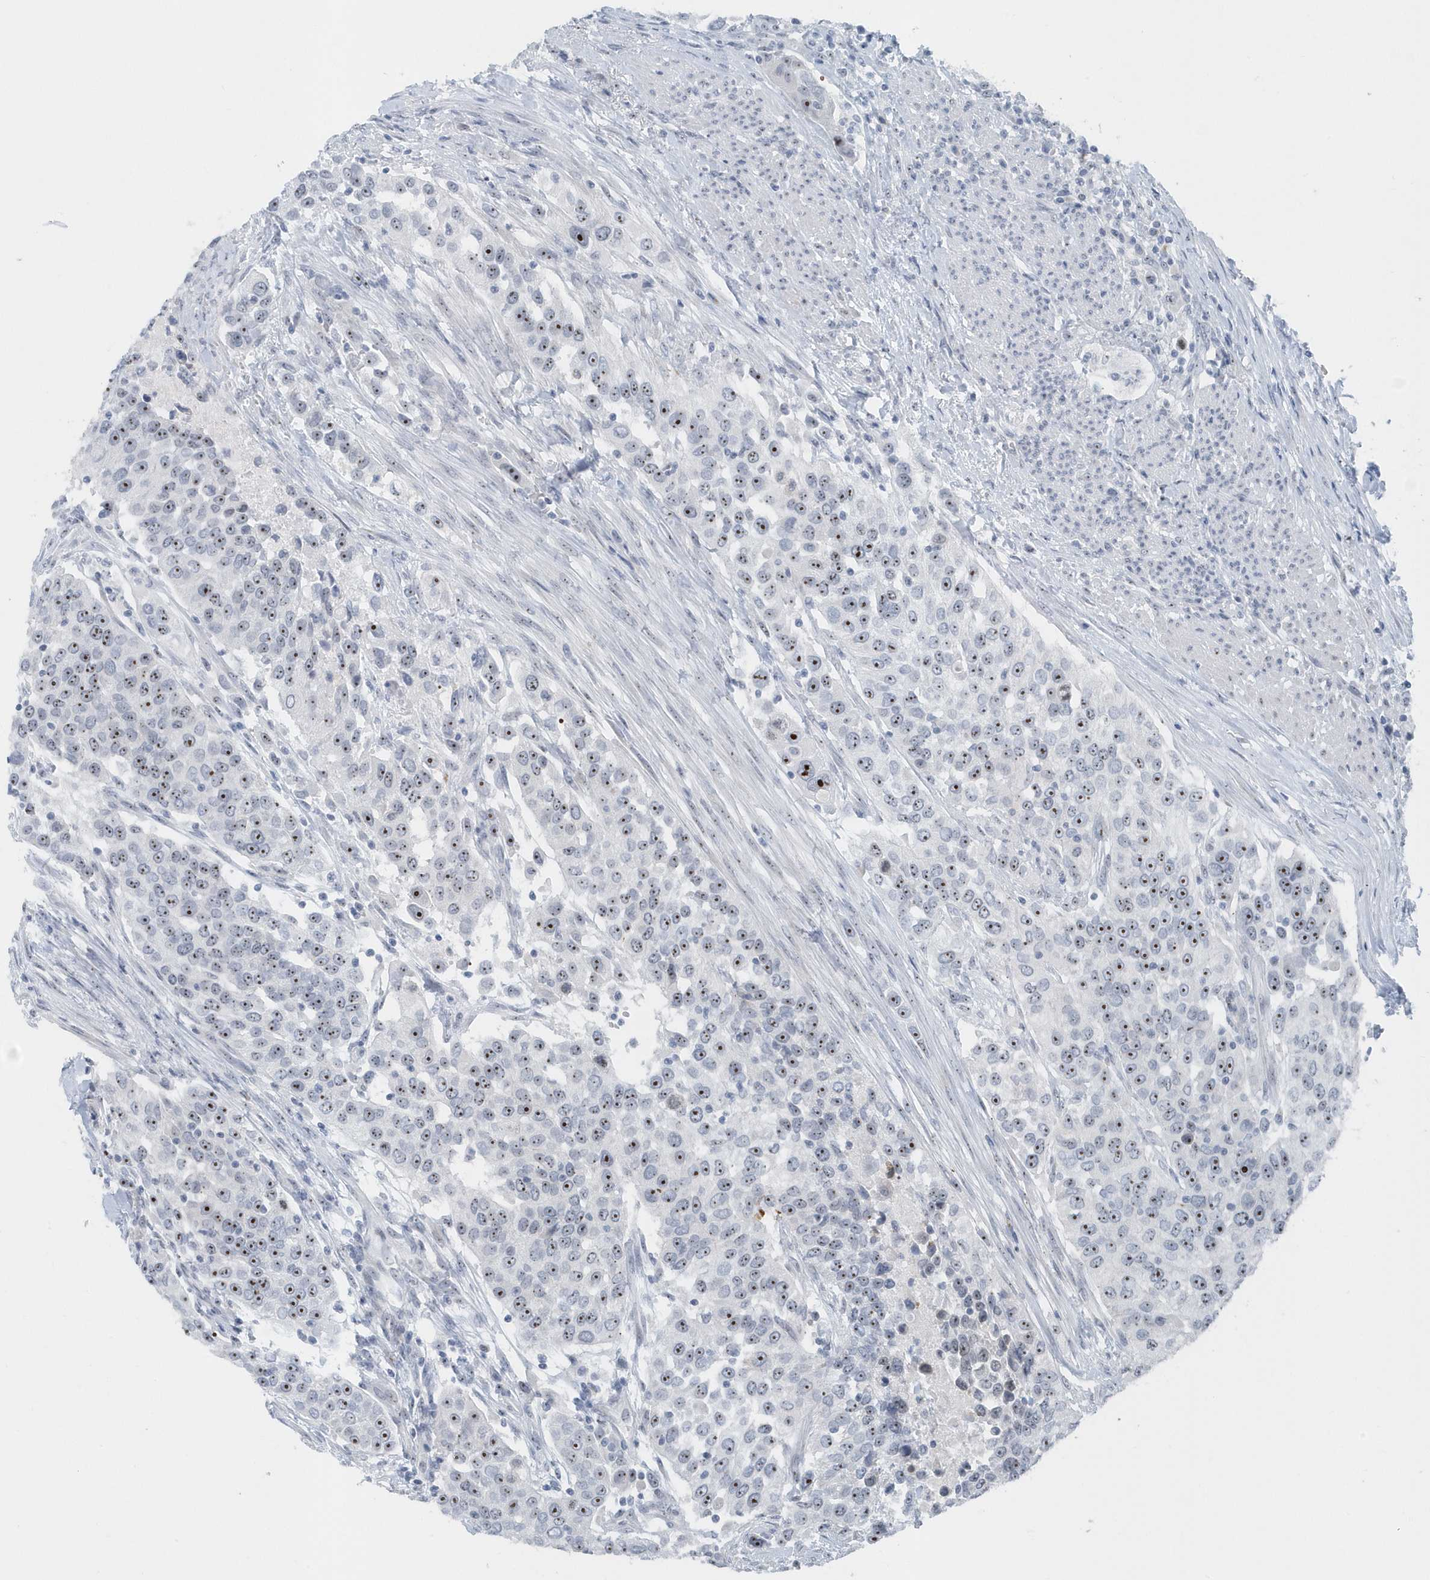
{"staining": {"intensity": "moderate", "quantity": ">75%", "location": "nuclear"}, "tissue": "urothelial cancer", "cell_type": "Tumor cells", "image_type": "cancer", "snomed": [{"axis": "morphology", "description": "Urothelial carcinoma, High grade"}, {"axis": "topography", "description": "Urinary bladder"}], "caption": "Immunohistochemistry (IHC) image of human urothelial cancer stained for a protein (brown), which displays medium levels of moderate nuclear positivity in about >75% of tumor cells.", "gene": "RPF2", "patient": {"sex": "female", "age": 80}}